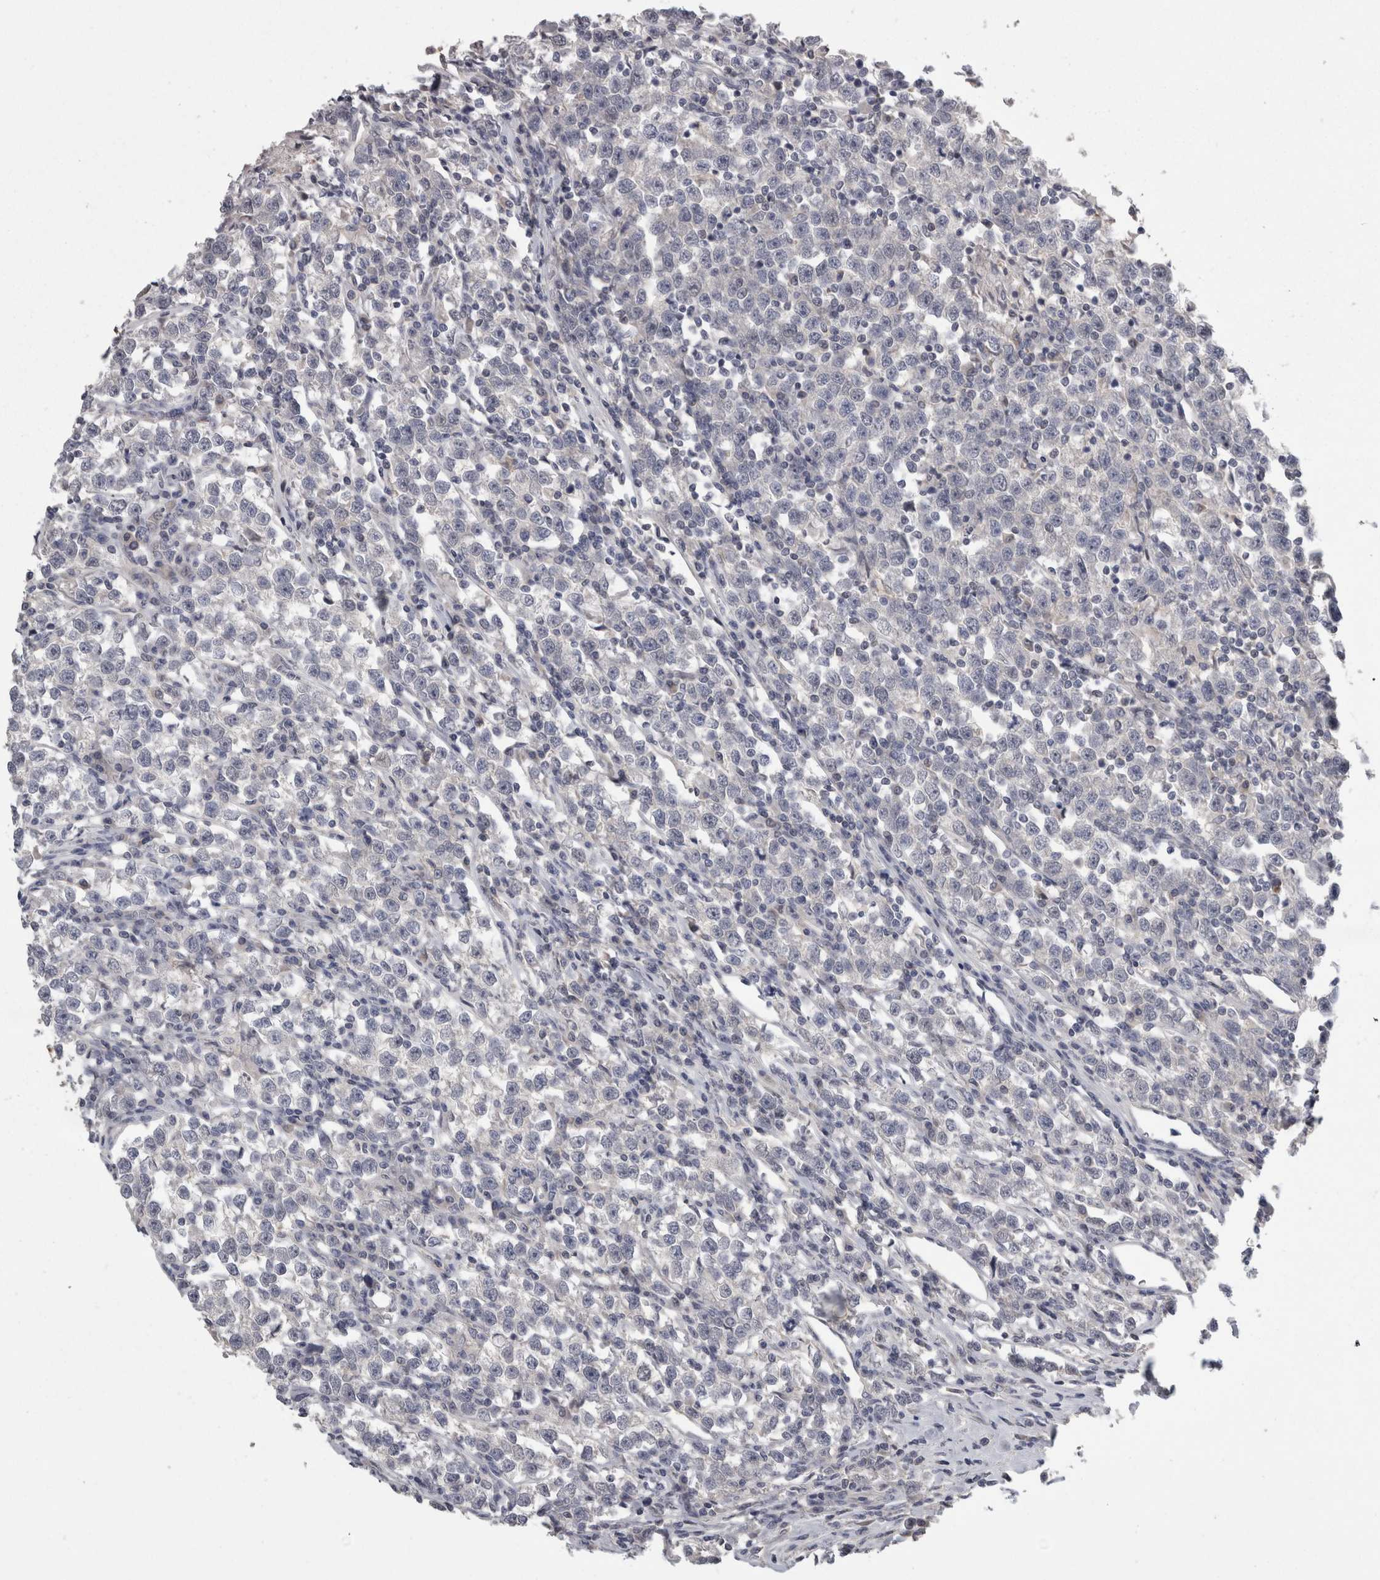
{"staining": {"intensity": "negative", "quantity": "none", "location": "none"}, "tissue": "testis cancer", "cell_type": "Tumor cells", "image_type": "cancer", "snomed": [{"axis": "morphology", "description": "Normal tissue, NOS"}, {"axis": "morphology", "description": "Seminoma, NOS"}, {"axis": "topography", "description": "Testis"}], "caption": "Image shows no protein staining in tumor cells of testis cancer (seminoma) tissue. (Stains: DAB immunohistochemistry (IHC) with hematoxylin counter stain, Microscopy: brightfield microscopy at high magnification).", "gene": "TCAP", "patient": {"sex": "male", "age": 43}}